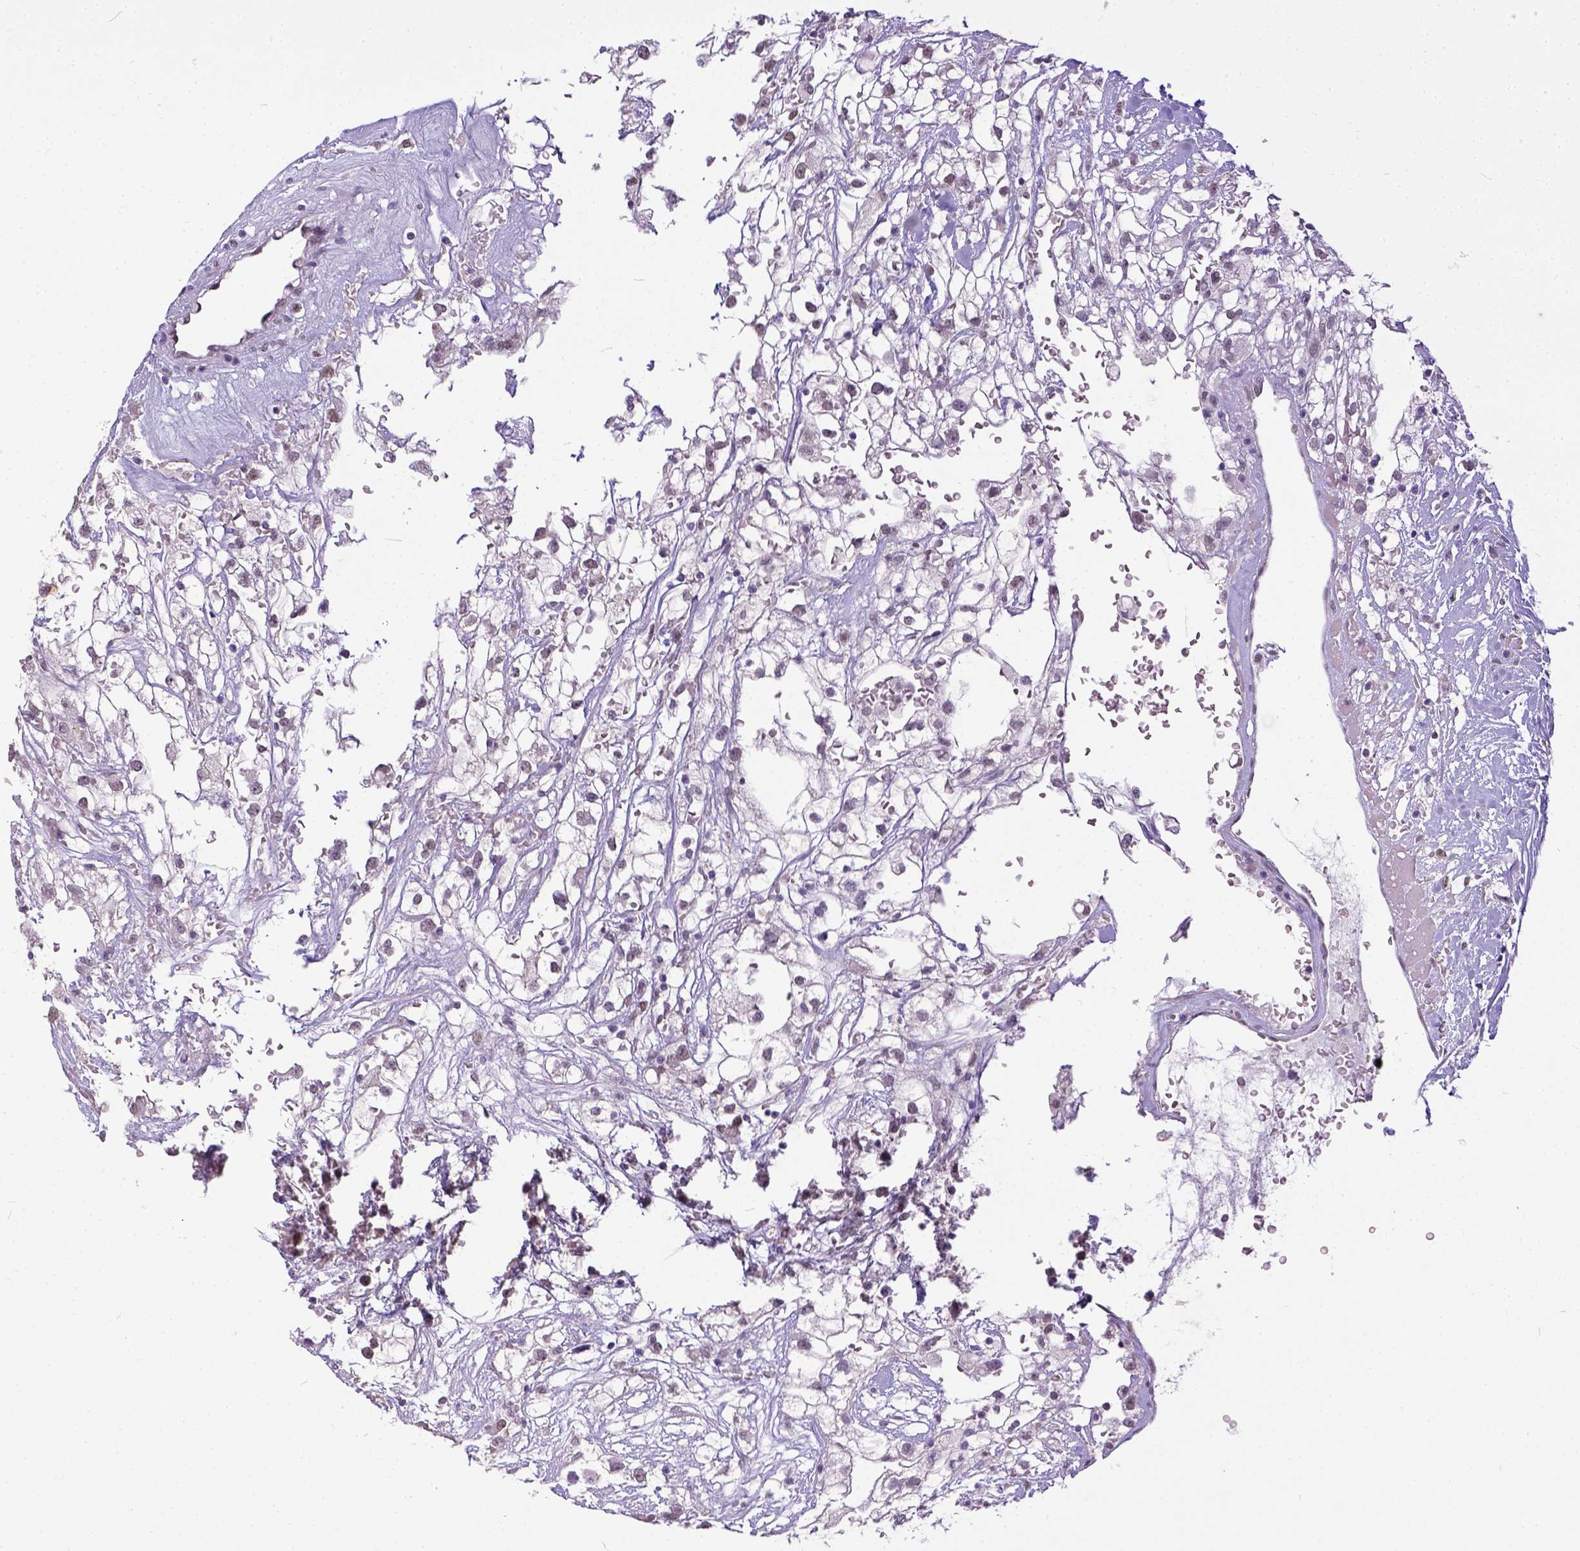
{"staining": {"intensity": "moderate", "quantity": ">75%", "location": "nuclear"}, "tissue": "renal cancer", "cell_type": "Tumor cells", "image_type": "cancer", "snomed": [{"axis": "morphology", "description": "Adenocarcinoma, NOS"}, {"axis": "topography", "description": "Kidney"}], "caption": "Renal cancer stained with a protein marker reveals moderate staining in tumor cells.", "gene": "ERCC1", "patient": {"sex": "male", "age": 59}}